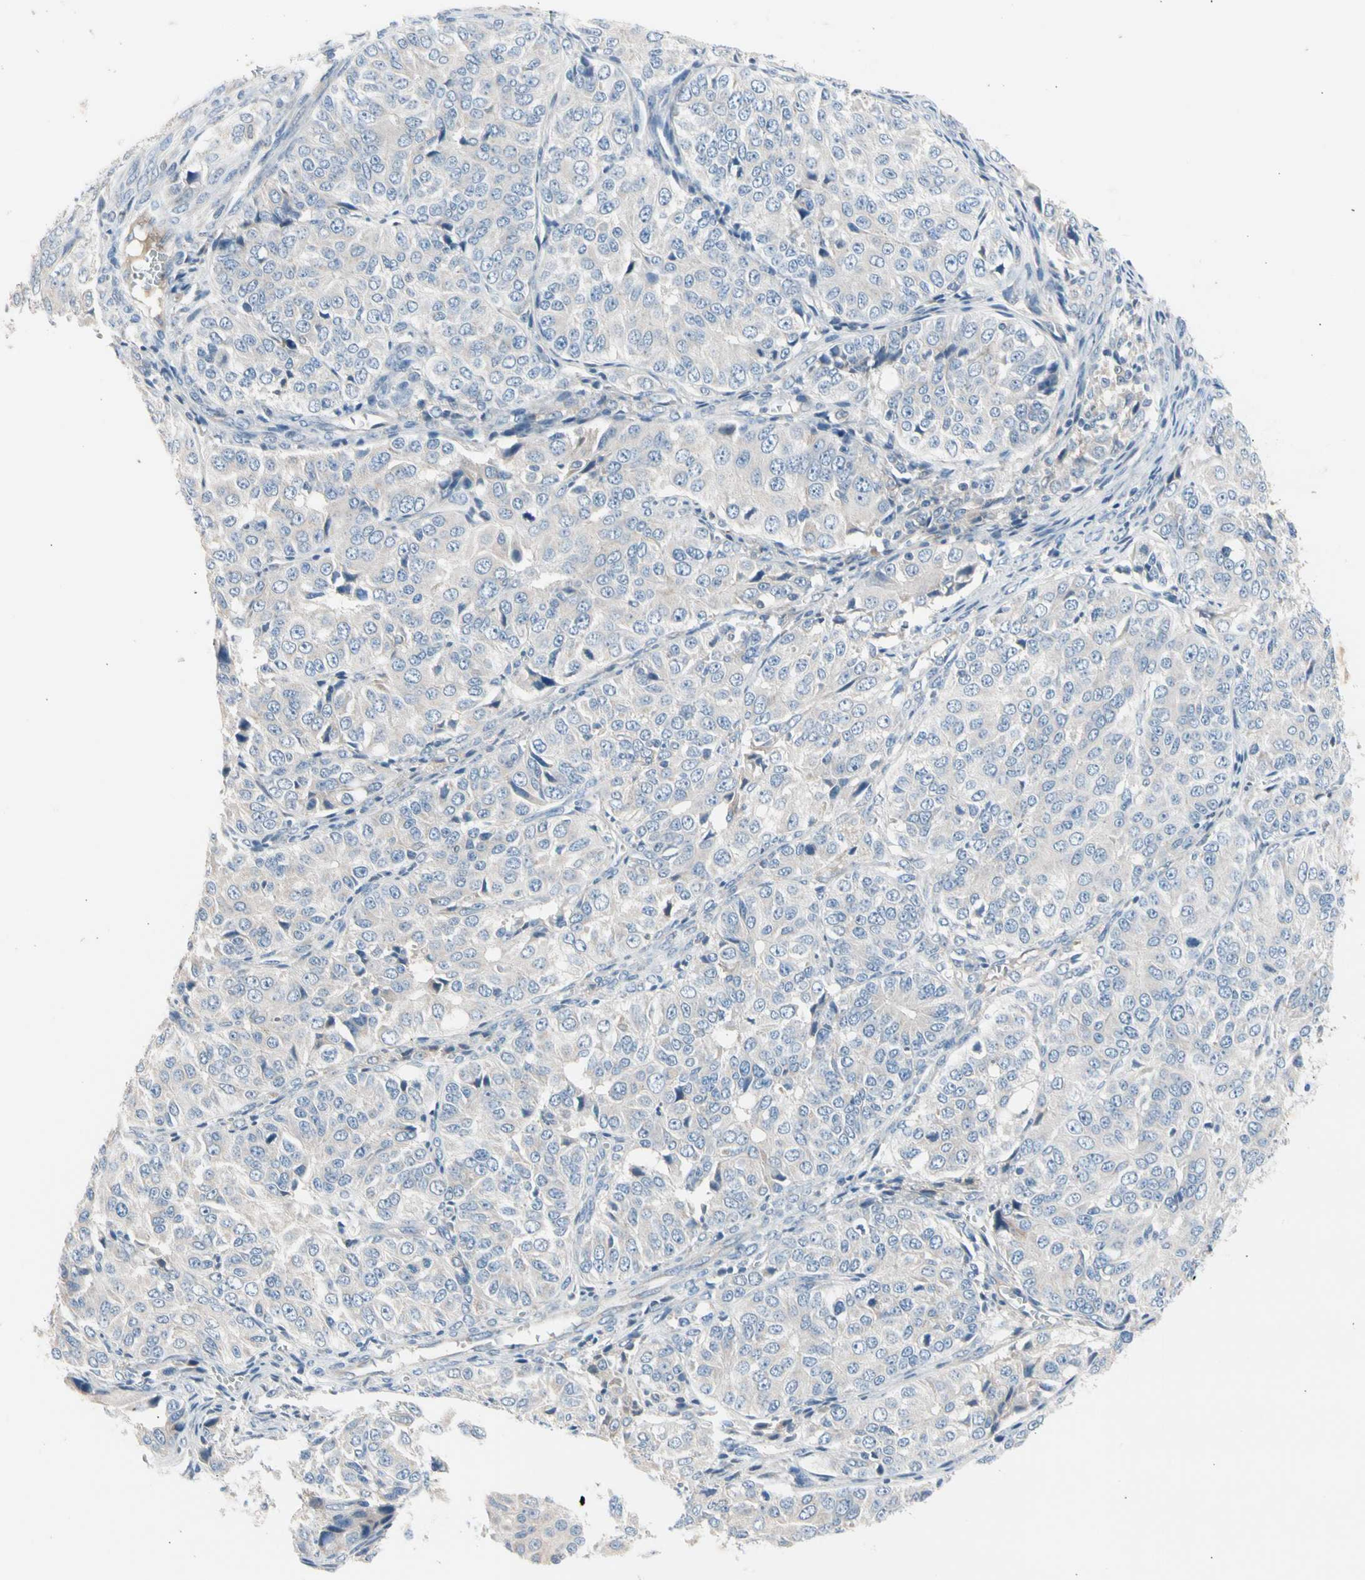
{"staining": {"intensity": "negative", "quantity": "none", "location": "none"}, "tissue": "ovarian cancer", "cell_type": "Tumor cells", "image_type": "cancer", "snomed": [{"axis": "morphology", "description": "Carcinoma, endometroid"}, {"axis": "topography", "description": "Ovary"}], "caption": "Human ovarian cancer (endometroid carcinoma) stained for a protein using immunohistochemistry exhibits no positivity in tumor cells.", "gene": "CASQ1", "patient": {"sex": "female", "age": 51}}